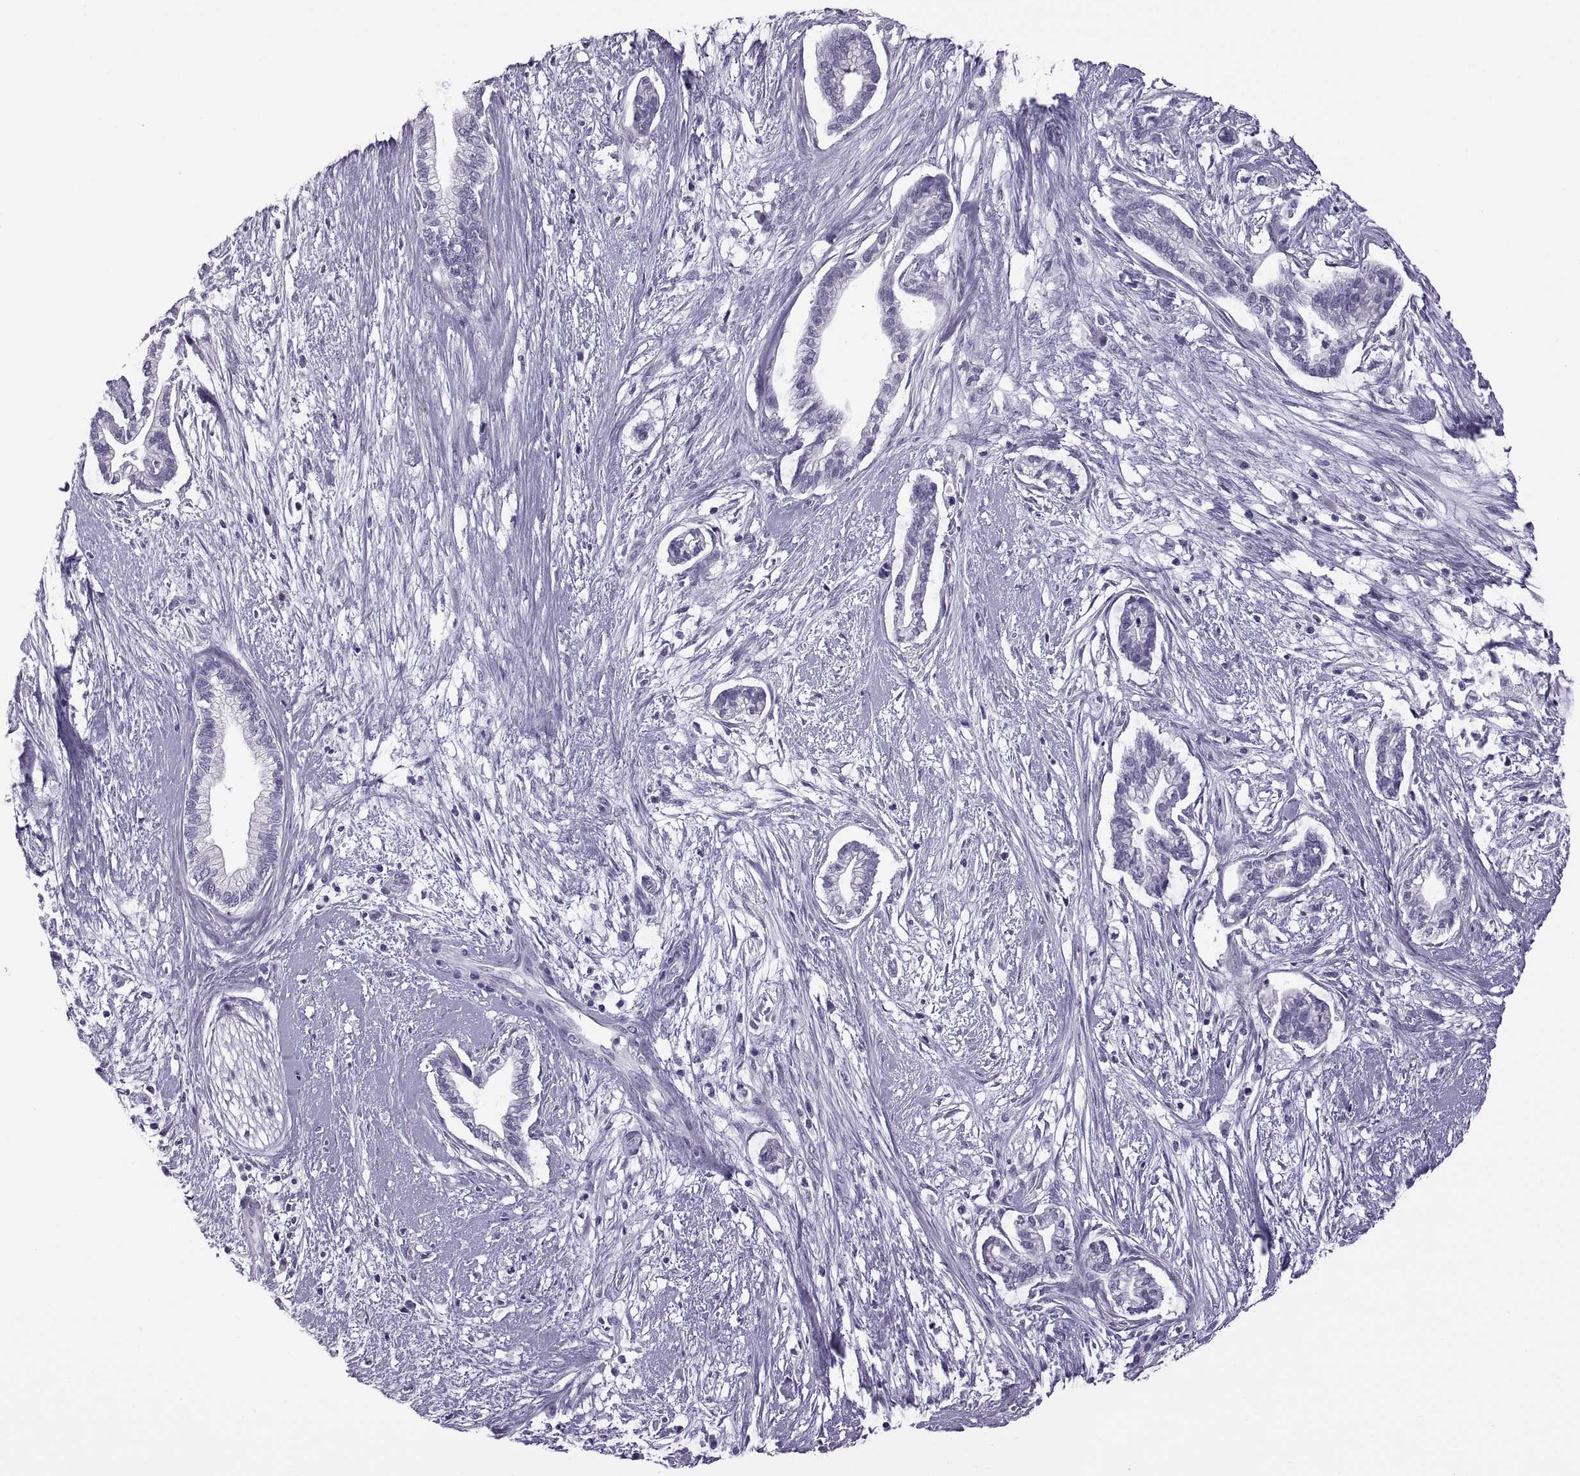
{"staining": {"intensity": "negative", "quantity": "none", "location": "none"}, "tissue": "cervical cancer", "cell_type": "Tumor cells", "image_type": "cancer", "snomed": [{"axis": "morphology", "description": "Adenocarcinoma, NOS"}, {"axis": "topography", "description": "Cervix"}], "caption": "This image is of cervical cancer (adenocarcinoma) stained with immunohistochemistry to label a protein in brown with the nuclei are counter-stained blue. There is no positivity in tumor cells.", "gene": "RDM1", "patient": {"sex": "female", "age": 62}}